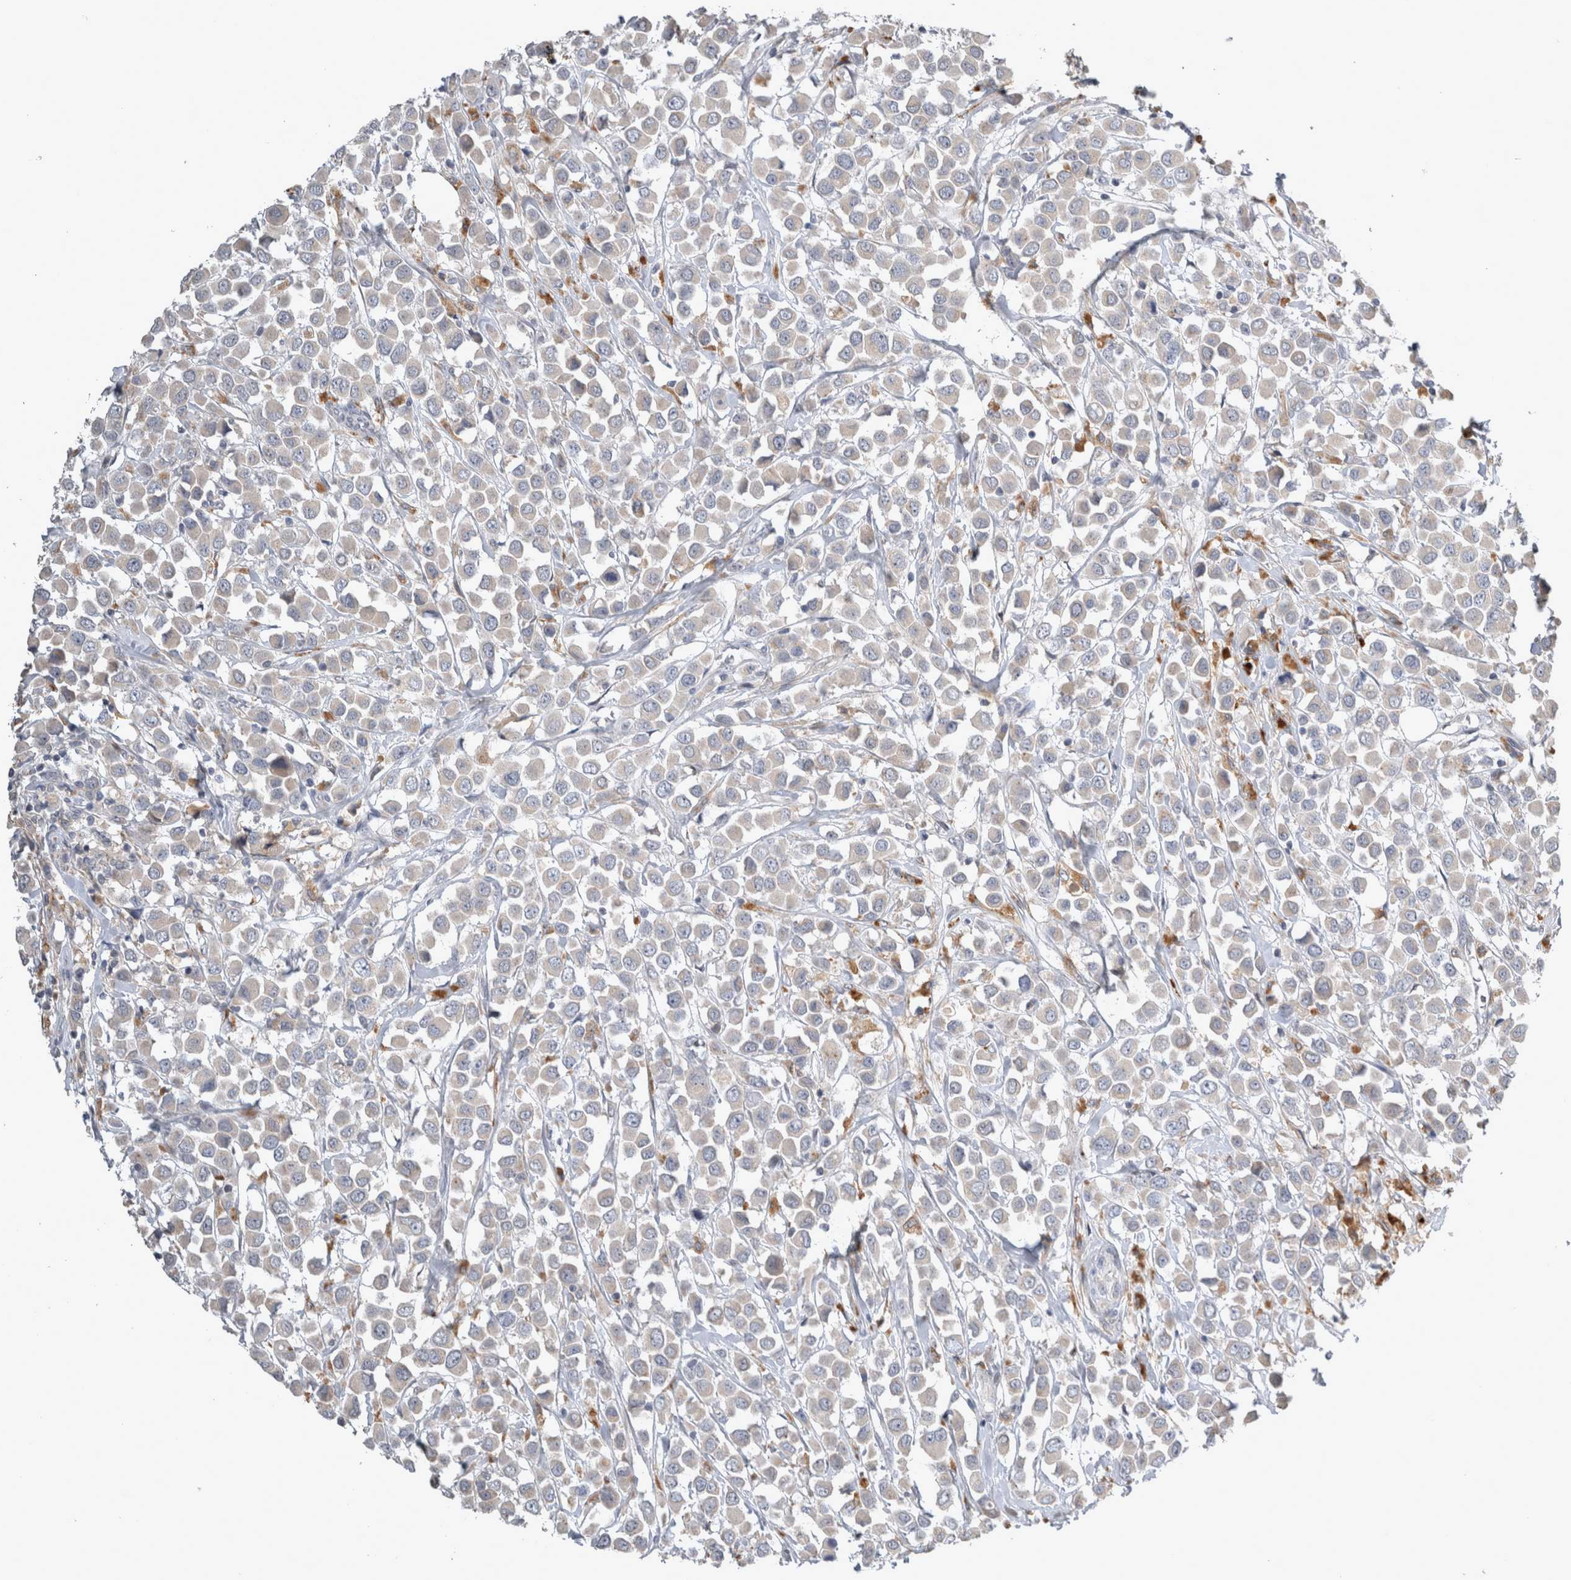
{"staining": {"intensity": "negative", "quantity": "none", "location": "none"}, "tissue": "breast cancer", "cell_type": "Tumor cells", "image_type": "cancer", "snomed": [{"axis": "morphology", "description": "Duct carcinoma"}, {"axis": "topography", "description": "Breast"}], "caption": "Photomicrograph shows no protein positivity in tumor cells of breast cancer (intraductal carcinoma) tissue.", "gene": "SLC22A11", "patient": {"sex": "female", "age": 61}}